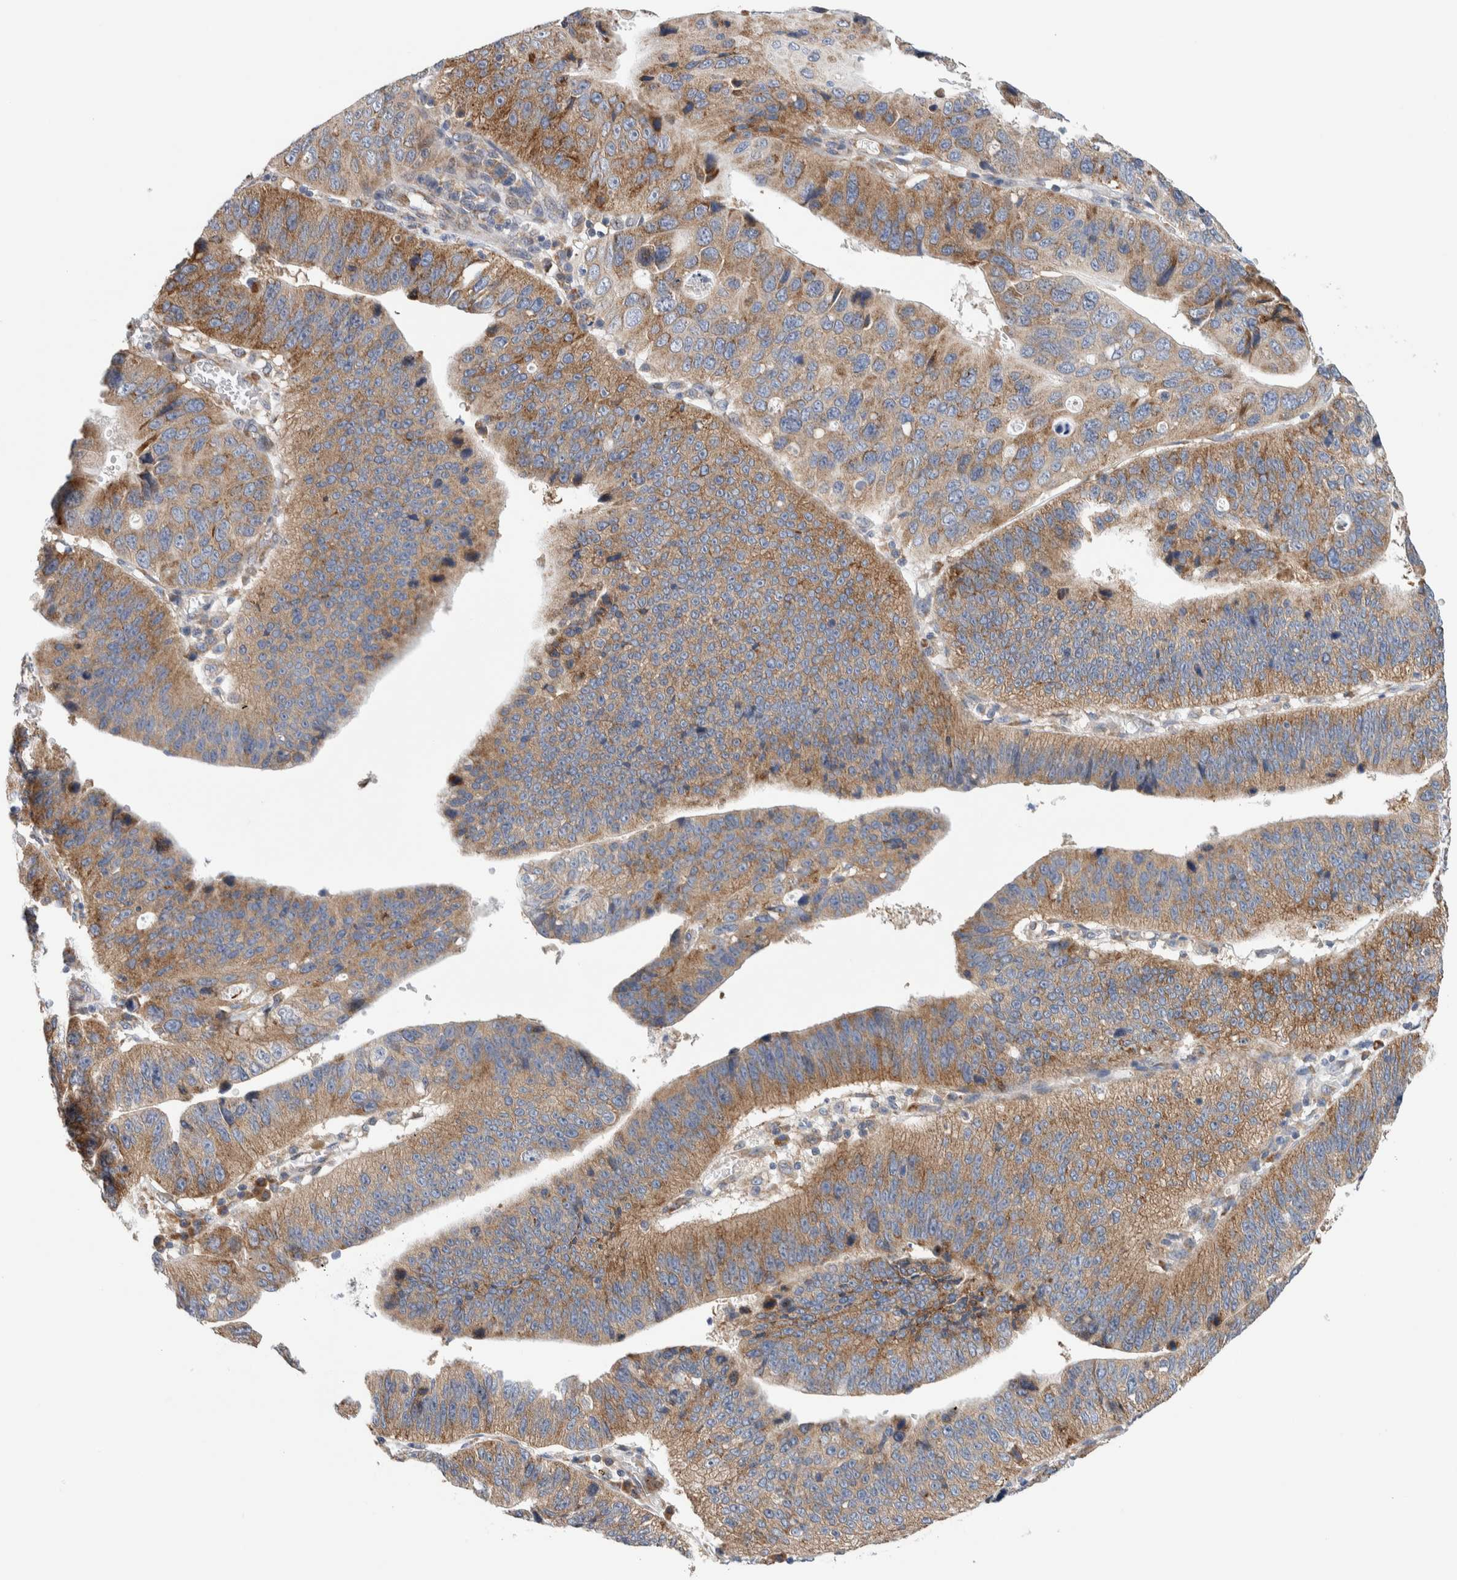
{"staining": {"intensity": "moderate", "quantity": ">75%", "location": "cytoplasmic/membranous"}, "tissue": "stomach cancer", "cell_type": "Tumor cells", "image_type": "cancer", "snomed": [{"axis": "morphology", "description": "Adenocarcinoma, NOS"}, {"axis": "topography", "description": "Stomach"}], "caption": "High-power microscopy captured an immunohistochemistry photomicrograph of stomach cancer (adenocarcinoma), revealing moderate cytoplasmic/membranous positivity in approximately >75% of tumor cells.", "gene": "RACK1", "patient": {"sex": "male", "age": 59}}